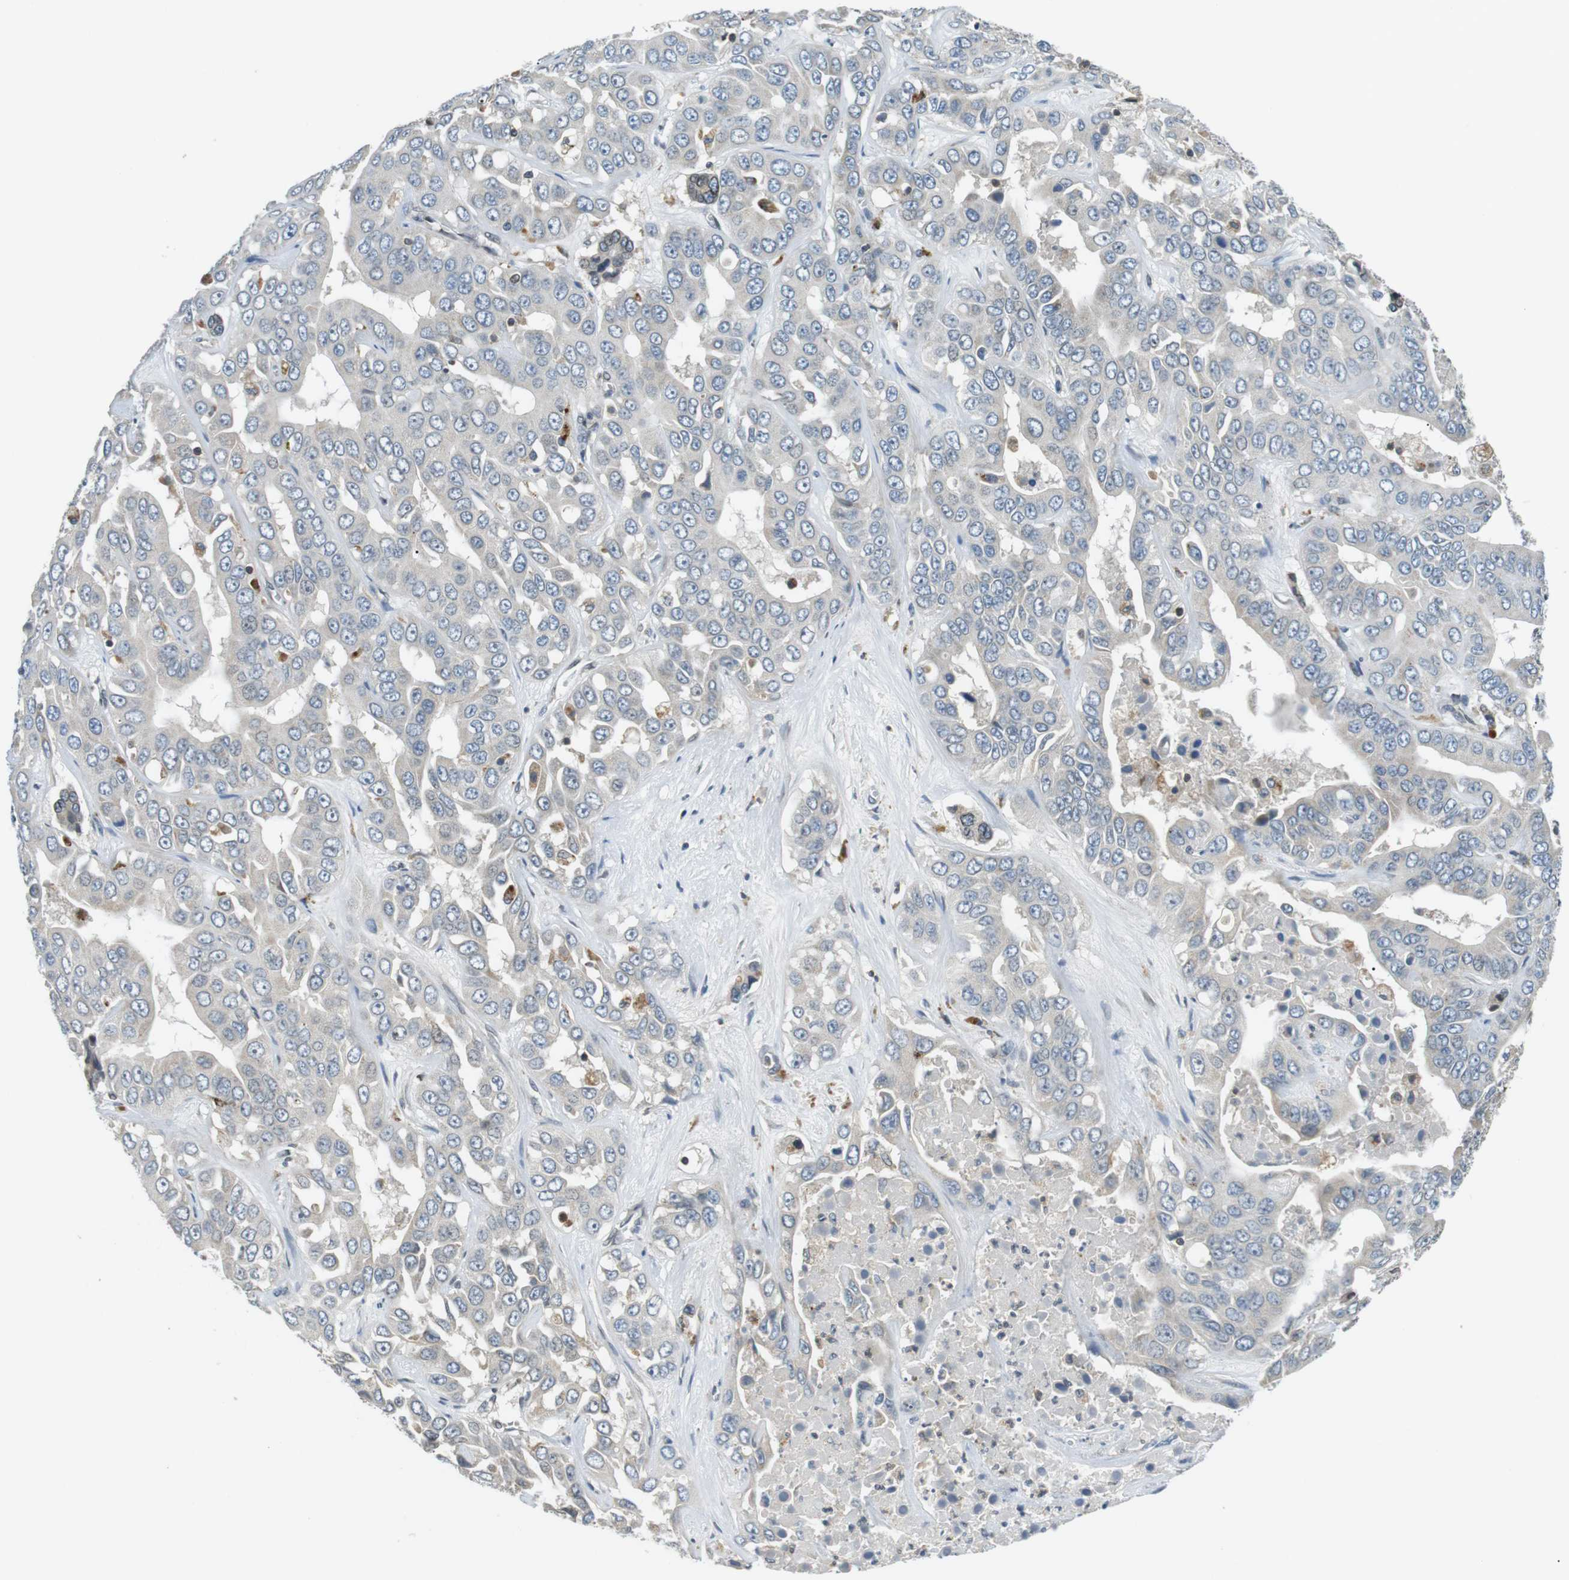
{"staining": {"intensity": "negative", "quantity": "none", "location": "none"}, "tissue": "liver cancer", "cell_type": "Tumor cells", "image_type": "cancer", "snomed": [{"axis": "morphology", "description": "Cholangiocarcinoma"}, {"axis": "topography", "description": "Liver"}], "caption": "A photomicrograph of cholangiocarcinoma (liver) stained for a protein displays no brown staining in tumor cells. Brightfield microscopy of IHC stained with DAB (brown) and hematoxylin (blue), captured at high magnification.", "gene": "TMX4", "patient": {"sex": "female", "age": 52}}